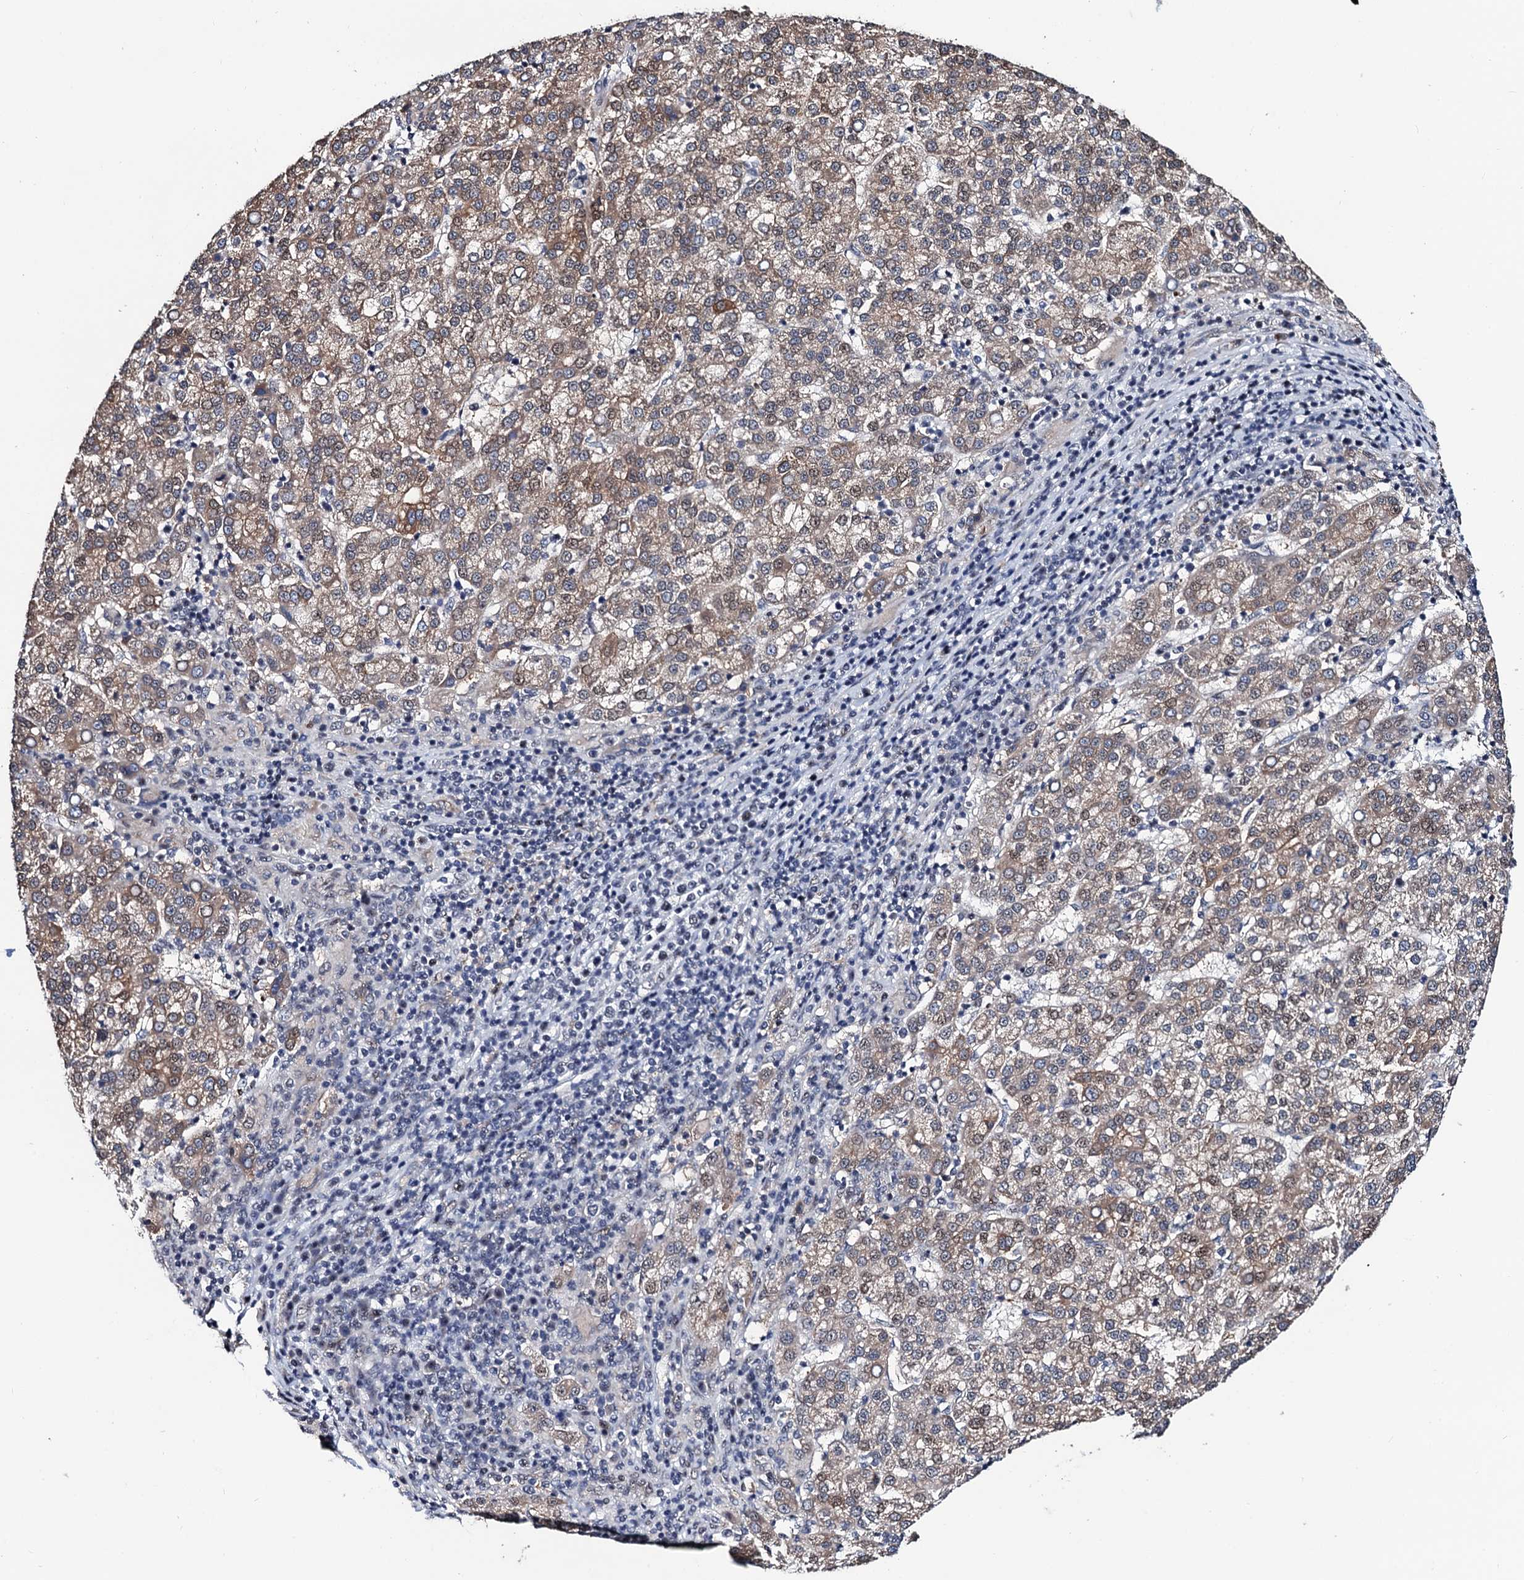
{"staining": {"intensity": "weak", "quantity": ">75%", "location": "cytoplasmic/membranous"}, "tissue": "liver cancer", "cell_type": "Tumor cells", "image_type": "cancer", "snomed": [{"axis": "morphology", "description": "Carcinoma, Hepatocellular, NOS"}, {"axis": "topography", "description": "Liver"}], "caption": "Approximately >75% of tumor cells in human liver cancer display weak cytoplasmic/membranous protein expression as visualized by brown immunohistochemical staining.", "gene": "FAM222A", "patient": {"sex": "female", "age": 58}}